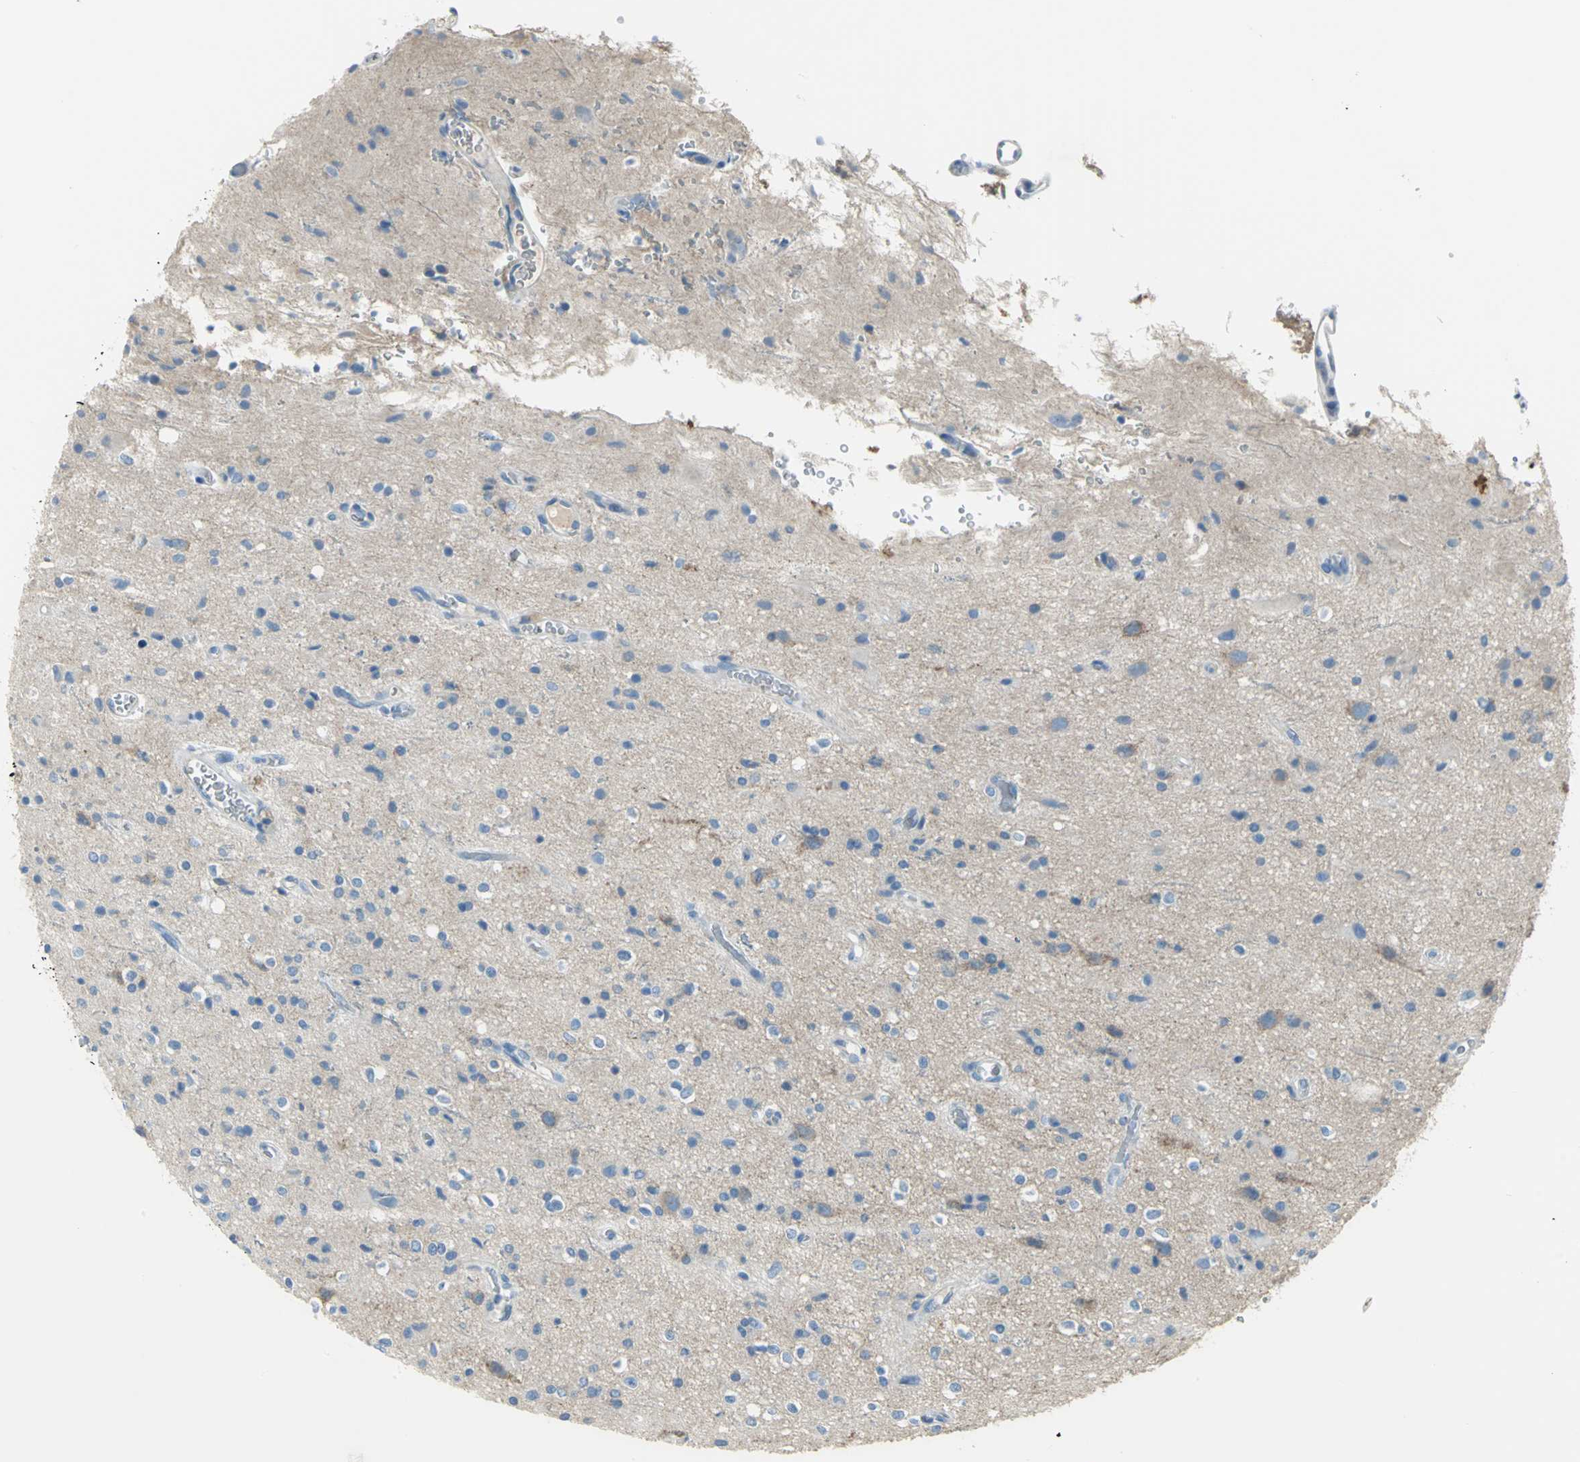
{"staining": {"intensity": "moderate", "quantity": "<25%", "location": "cytoplasmic/membranous"}, "tissue": "glioma", "cell_type": "Tumor cells", "image_type": "cancer", "snomed": [{"axis": "morphology", "description": "Glioma, malignant, High grade"}, {"axis": "topography", "description": "Brain"}], "caption": "Human high-grade glioma (malignant) stained with a protein marker demonstrates moderate staining in tumor cells.", "gene": "ALOX15", "patient": {"sex": "male", "age": 47}}